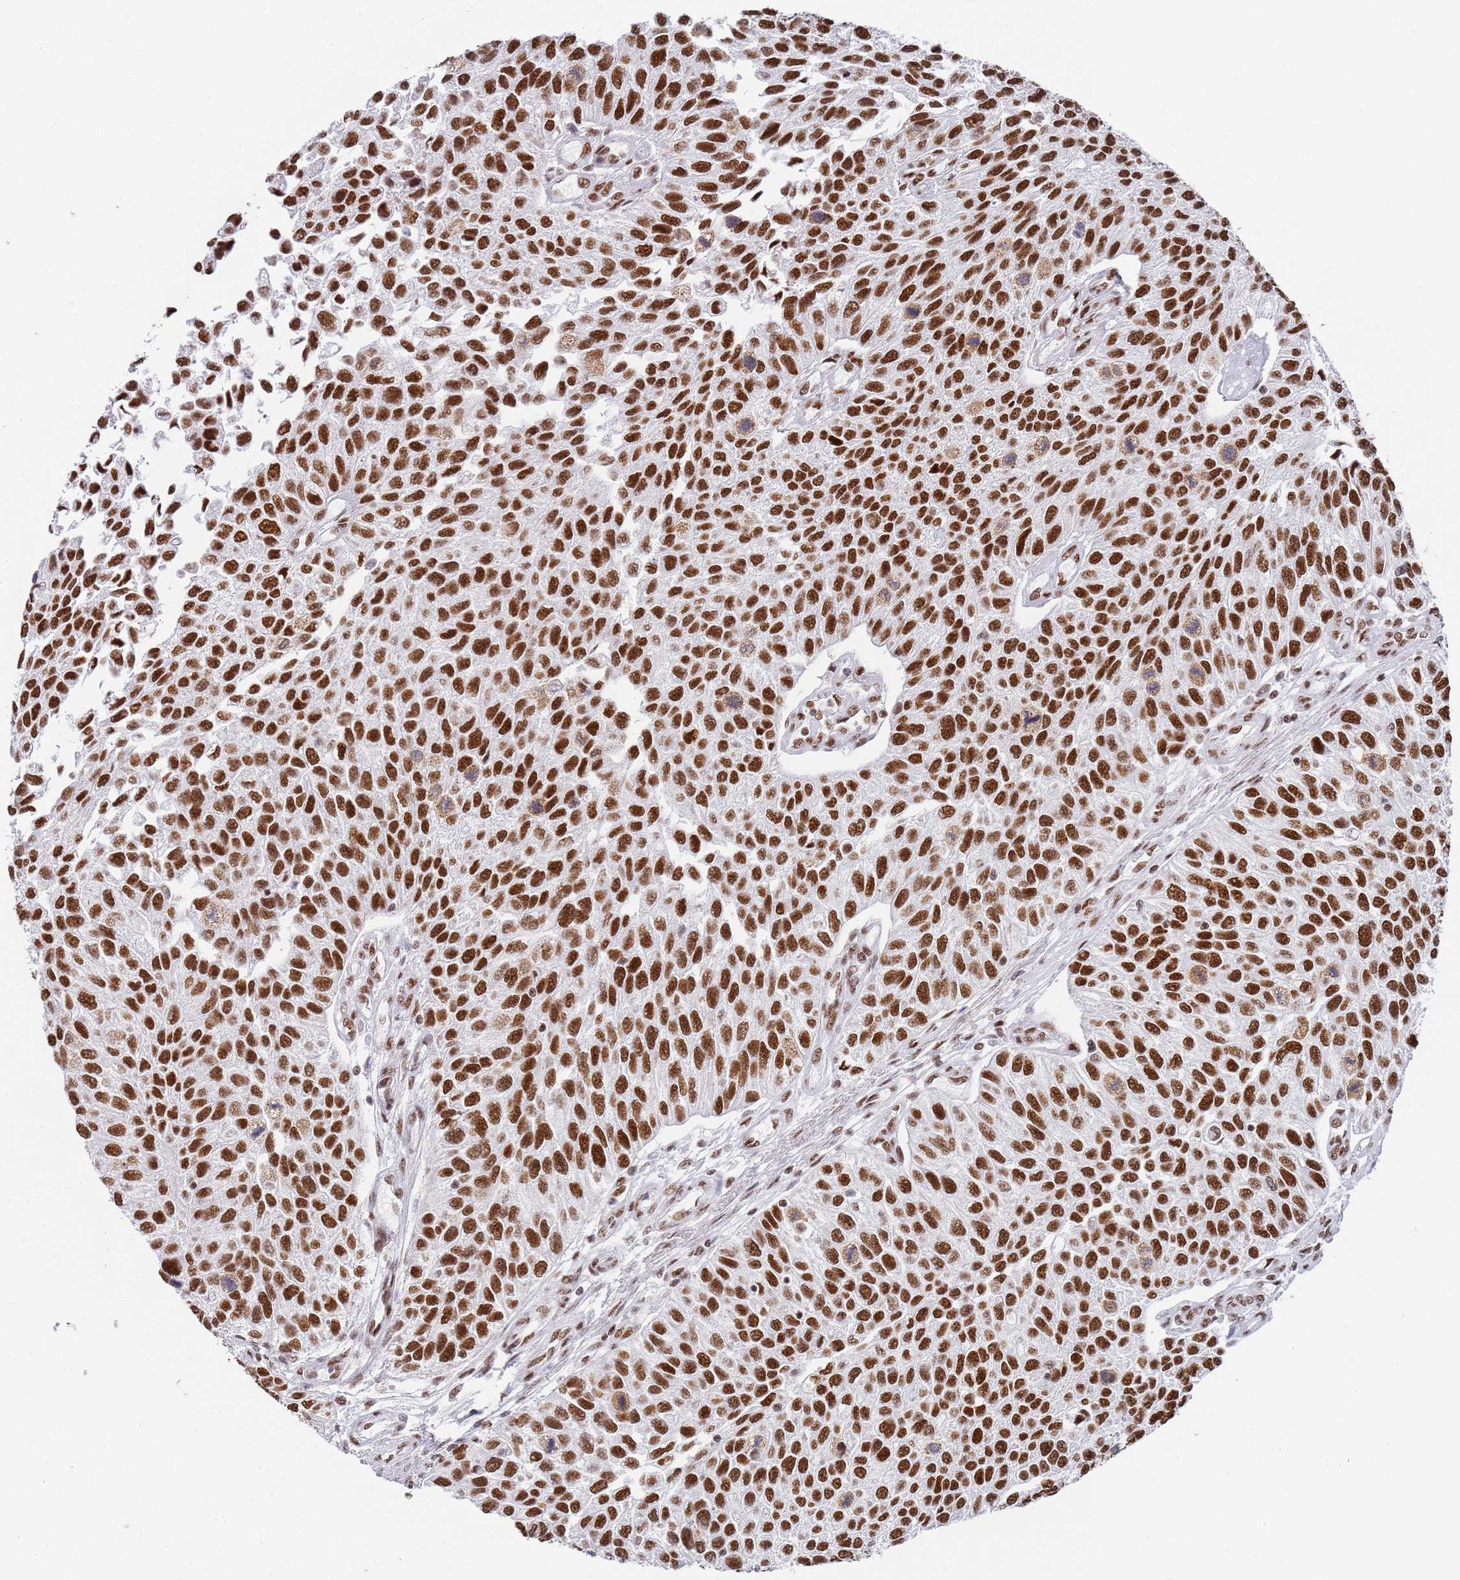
{"staining": {"intensity": "strong", "quantity": ">75%", "location": "nuclear"}, "tissue": "urothelial cancer", "cell_type": "Tumor cells", "image_type": "cancer", "snomed": [{"axis": "morphology", "description": "Urothelial carcinoma, NOS"}, {"axis": "topography", "description": "Urinary bladder"}], "caption": "Strong nuclear protein expression is identified in about >75% of tumor cells in transitional cell carcinoma.", "gene": "AKAP8L", "patient": {"sex": "male", "age": 55}}